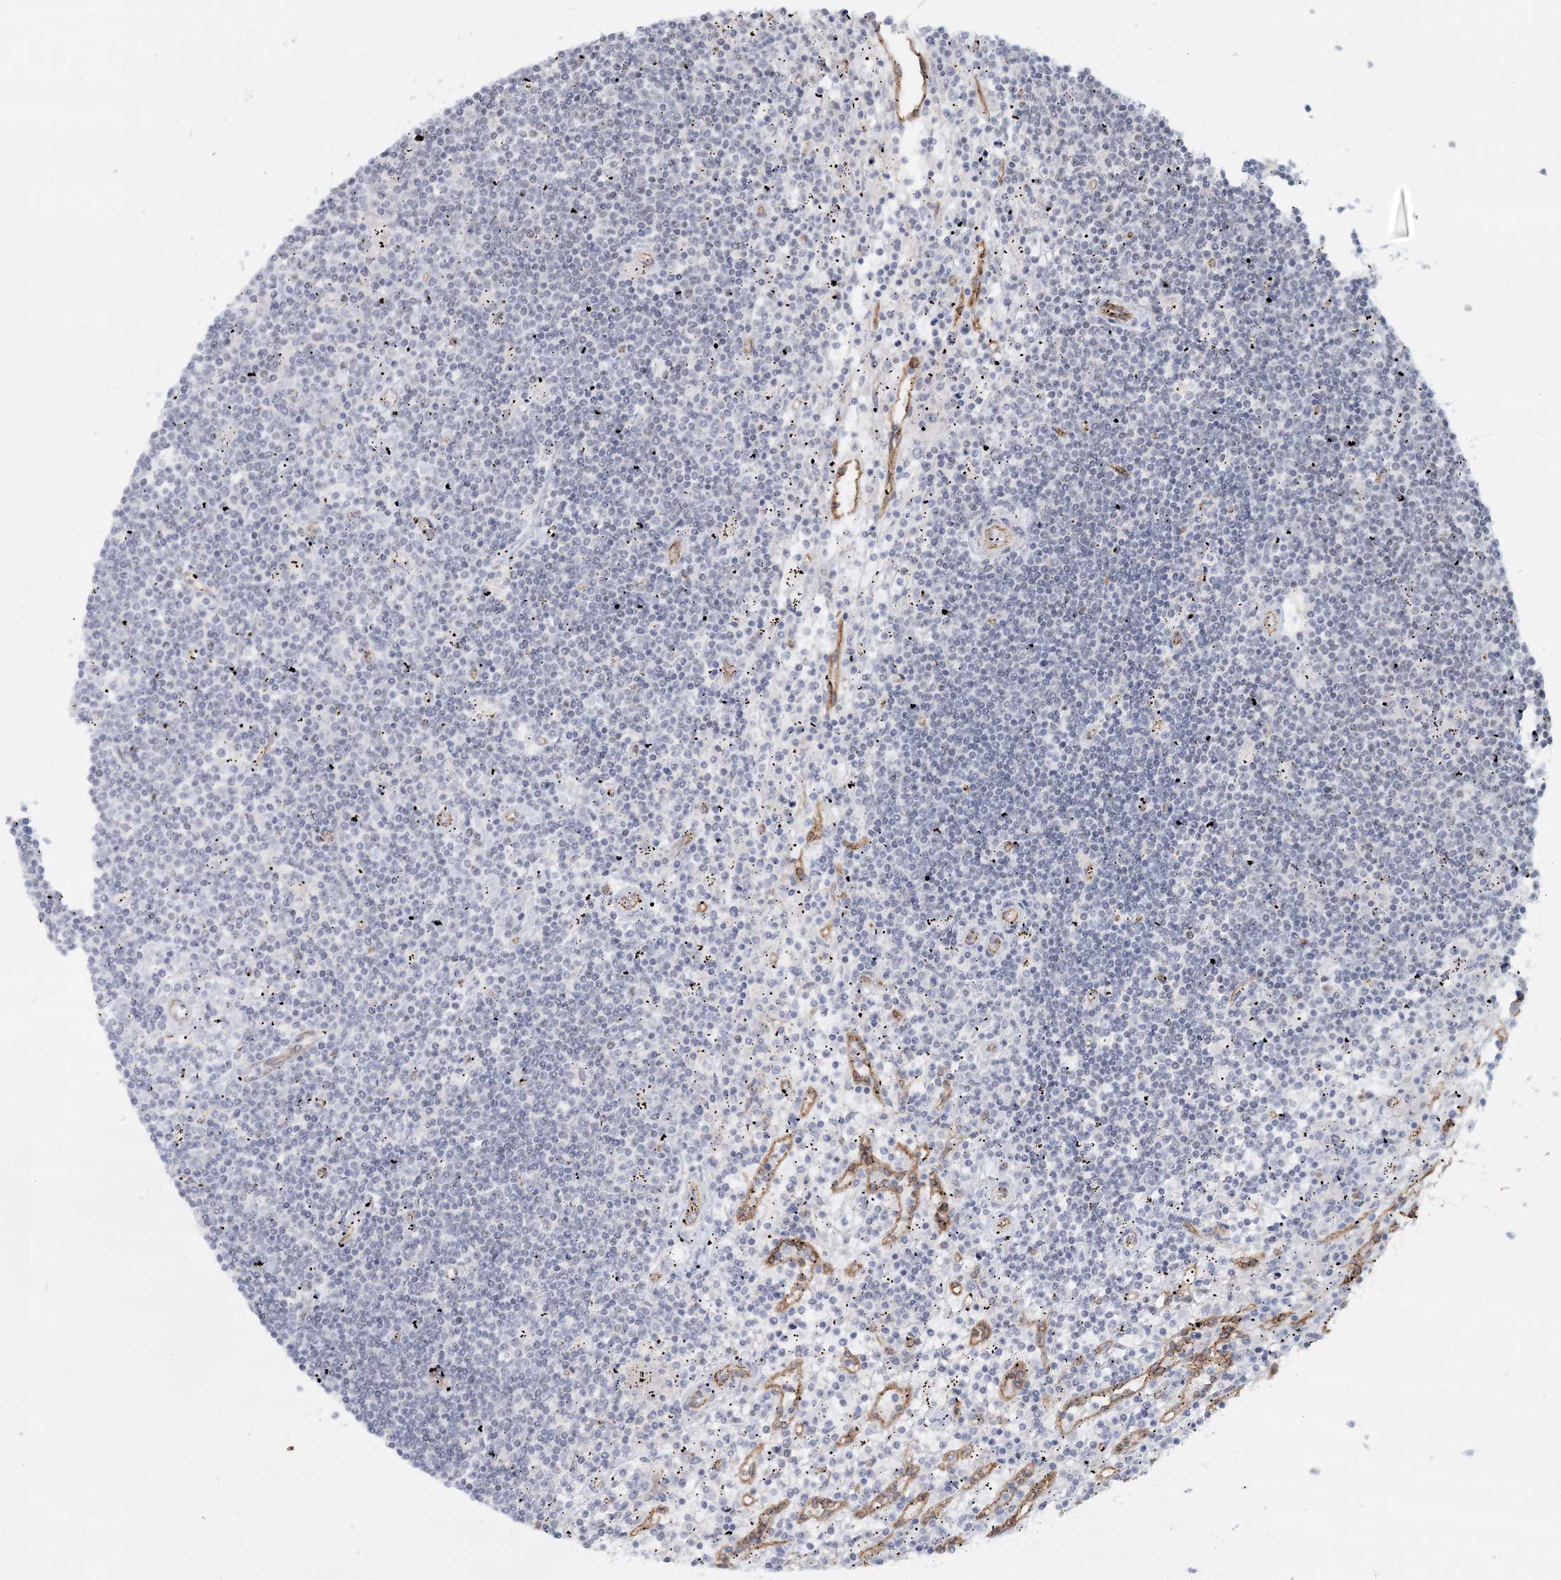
{"staining": {"intensity": "negative", "quantity": "none", "location": "none"}, "tissue": "lymphoma", "cell_type": "Tumor cells", "image_type": "cancer", "snomed": [{"axis": "morphology", "description": "Malignant lymphoma, non-Hodgkin's type, Low grade"}, {"axis": "topography", "description": "Spleen"}], "caption": "Low-grade malignant lymphoma, non-Hodgkin's type stained for a protein using IHC shows no positivity tumor cells.", "gene": "ZFYVE28", "patient": {"sex": "male", "age": 76}}